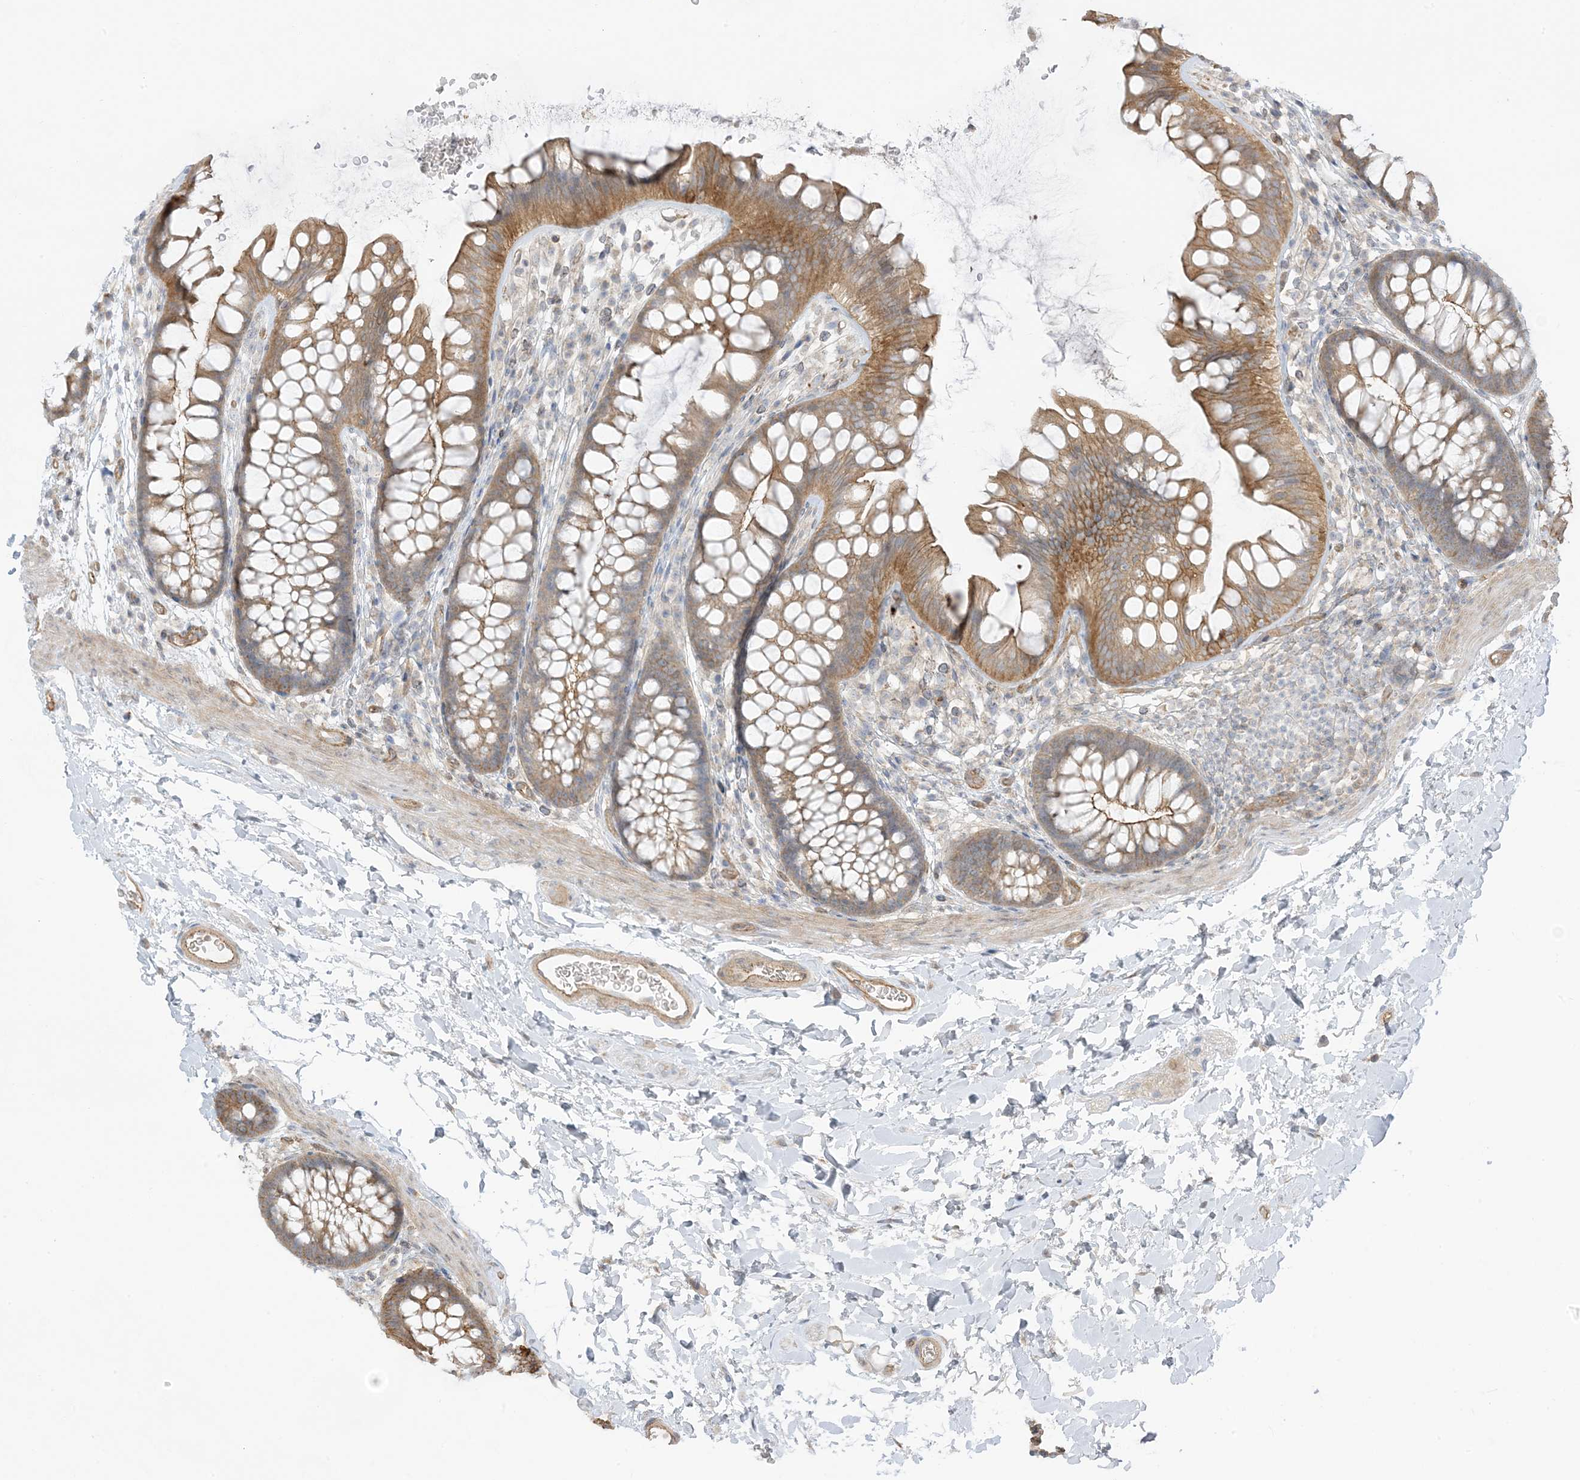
{"staining": {"intensity": "moderate", "quantity": "25%-75%", "location": "cytoplasmic/membranous"}, "tissue": "colon", "cell_type": "Endothelial cells", "image_type": "normal", "snomed": [{"axis": "morphology", "description": "Normal tissue, NOS"}, {"axis": "topography", "description": "Colon"}], "caption": "Protein staining of unremarkable colon reveals moderate cytoplasmic/membranous staining in approximately 25%-75% of endothelial cells. The staining was performed using DAB (3,3'-diaminobenzidine), with brown indicating positive protein expression. Nuclei are stained blue with hematoxylin.", "gene": "ICMT", "patient": {"sex": "female", "age": 62}}